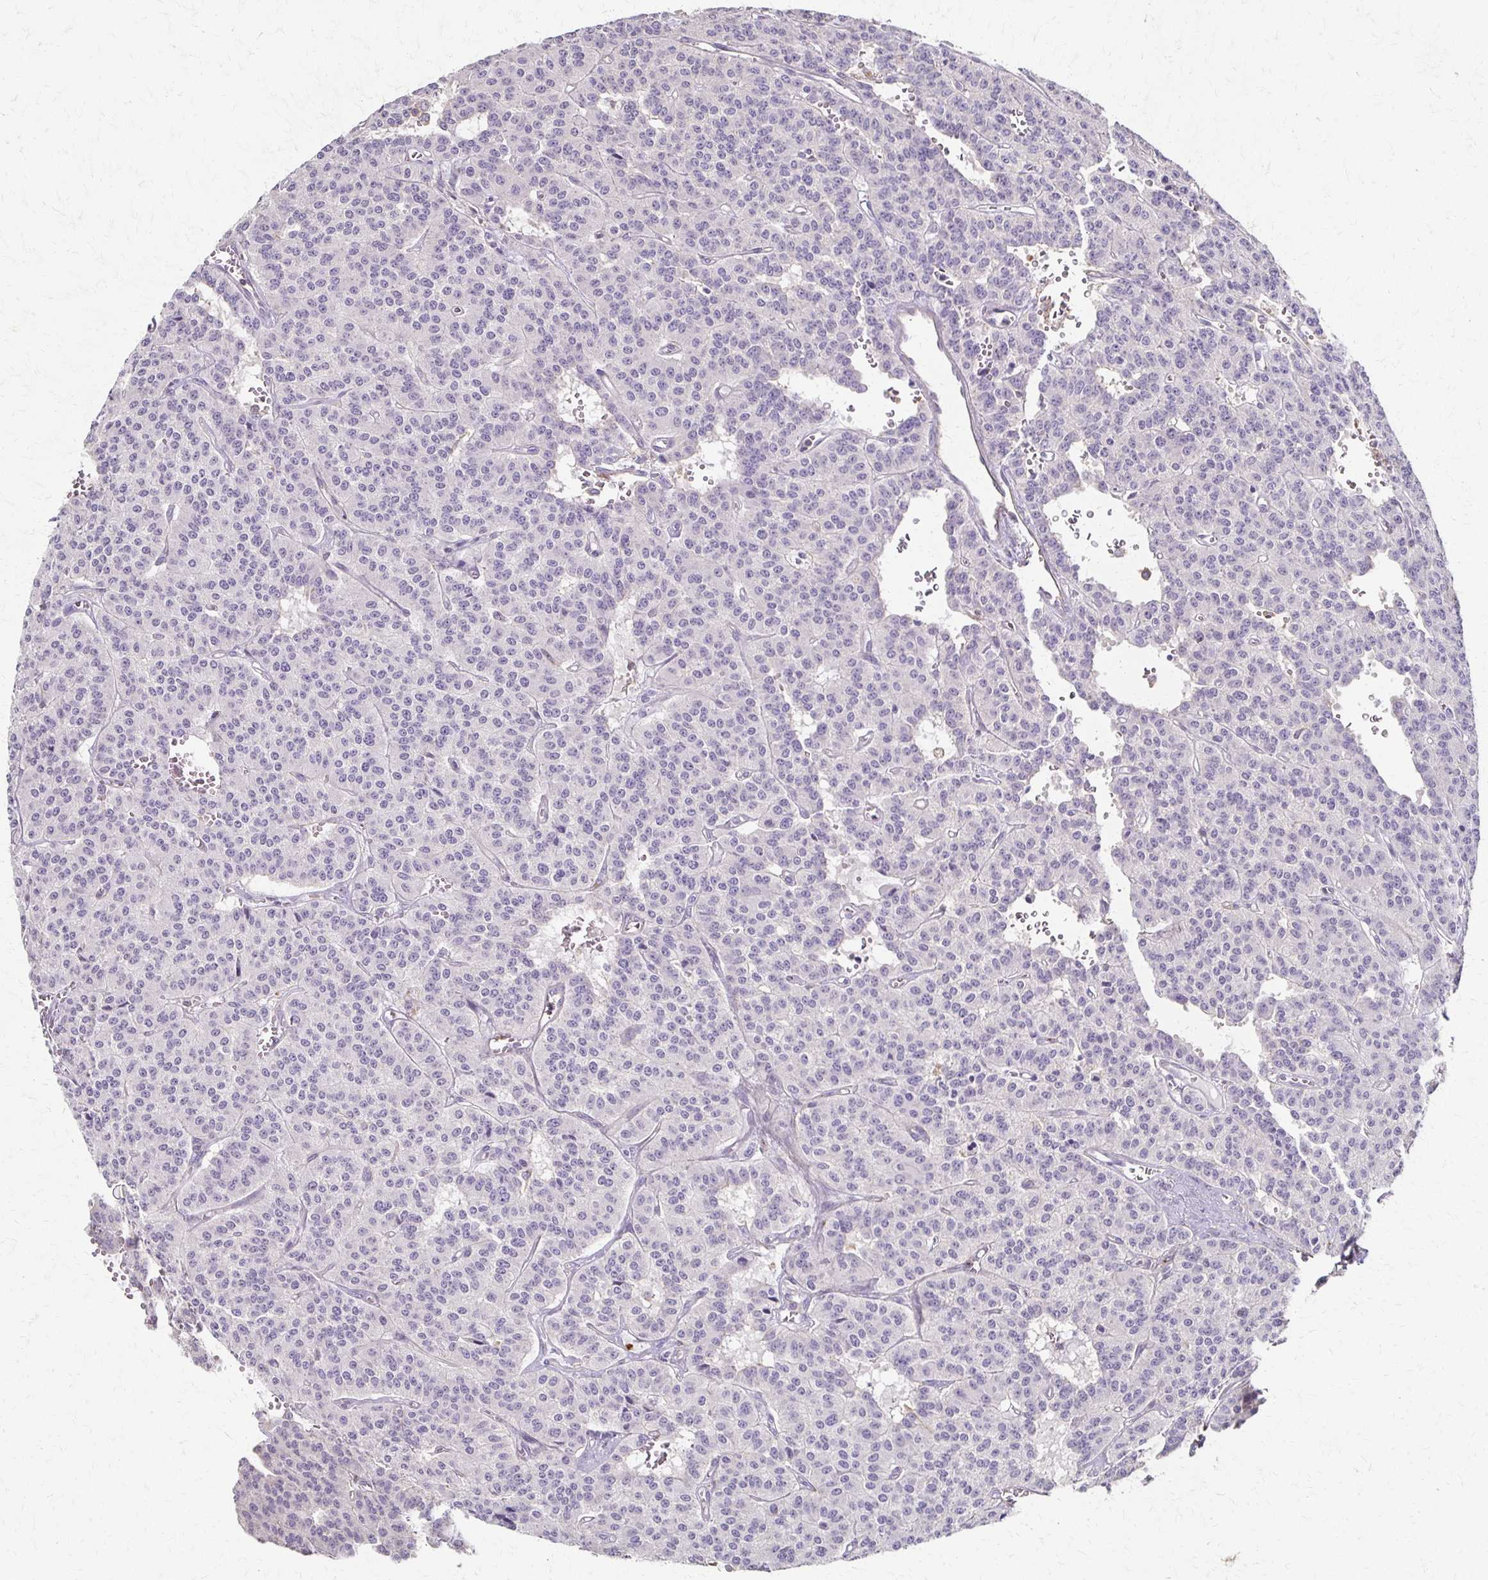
{"staining": {"intensity": "negative", "quantity": "none", "location": "none"}, "tissue": "carcinoid", "cell_type": "Tumor cells", "image_type": "cancer", "snomed": [{"axis": "morphology", "description": "Carcinoid, malignant, NOS"}, {"axis": "topography", "description": "Lung"}], "caption": "Protein analysis of carcinoid displays no significant staining in tumor cells. (DAB immunohistochemistry visualized using brightfield microscopy, high magnification).", "gene": "C1QTNF7", "patient": {"sex": "female", "age": 71}}